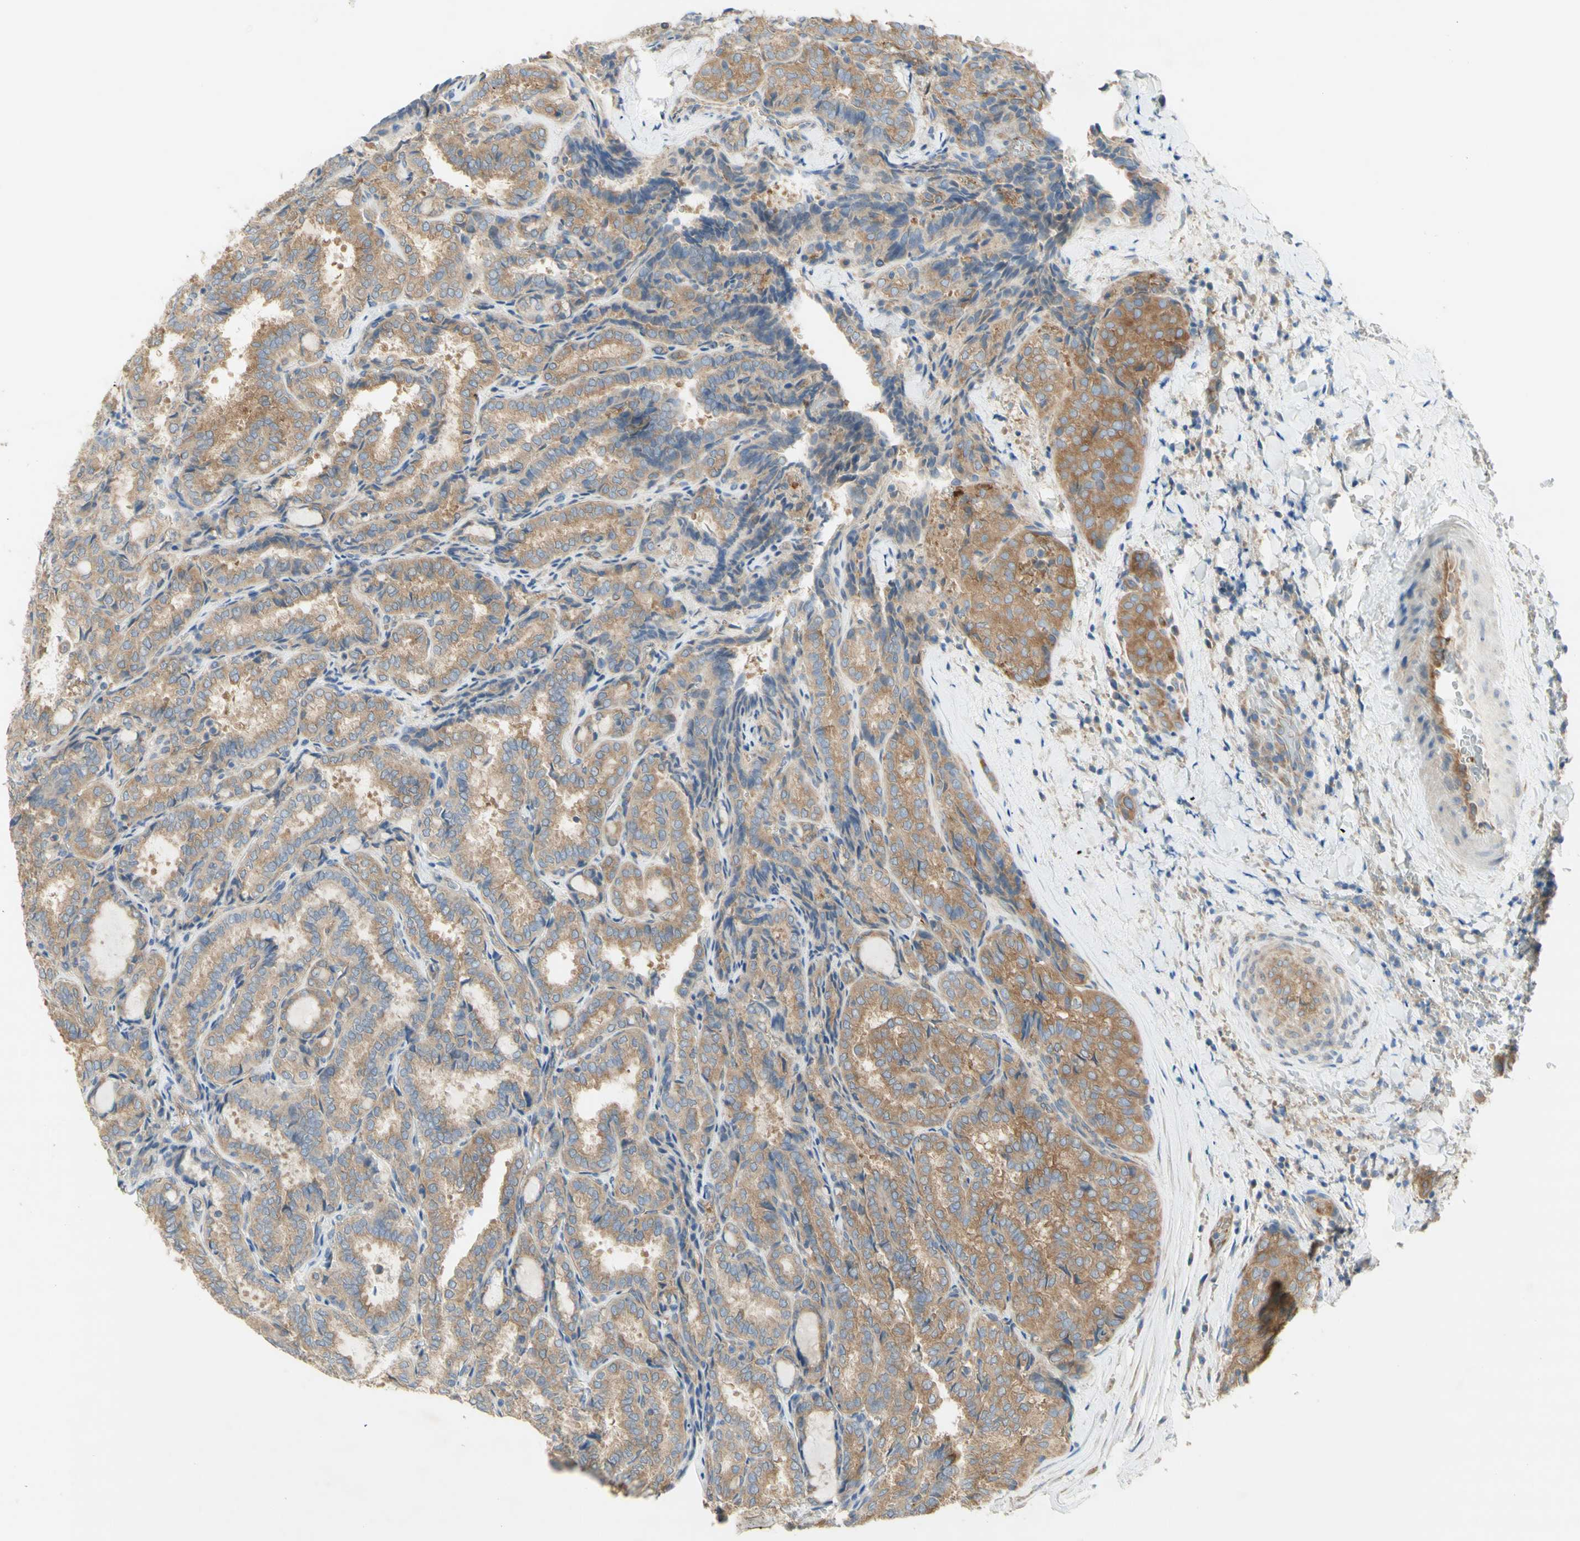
{"staining": {"intensity": "moderate", "quantity": "<25%", "location": "cytoplasmic/membranous"}, "tissue": "thyroid cancer", "cell_type": "Tumor cells", "image_type": "cancer", "snomed": [{"axis": "morphology", "description": "Normal tissue, NOS"}, {"axis": "morphology", "description": "Papillary adenocarcinoma, NOS"}, {"axis": "topography", "description": "Thyroid gland"}], "caption": "Tumor cells reveal moderate cytoplasmic/membranous positivity in about <25% of cells in papillary adenocarcinoma (thyroid). Using DAB (brown) and hematoxylin (blue) stains, captured at high magnification using brightfield microscopy.", "gene": "DYNC1H1", "patient": {"sex": "female", "age": 30}}